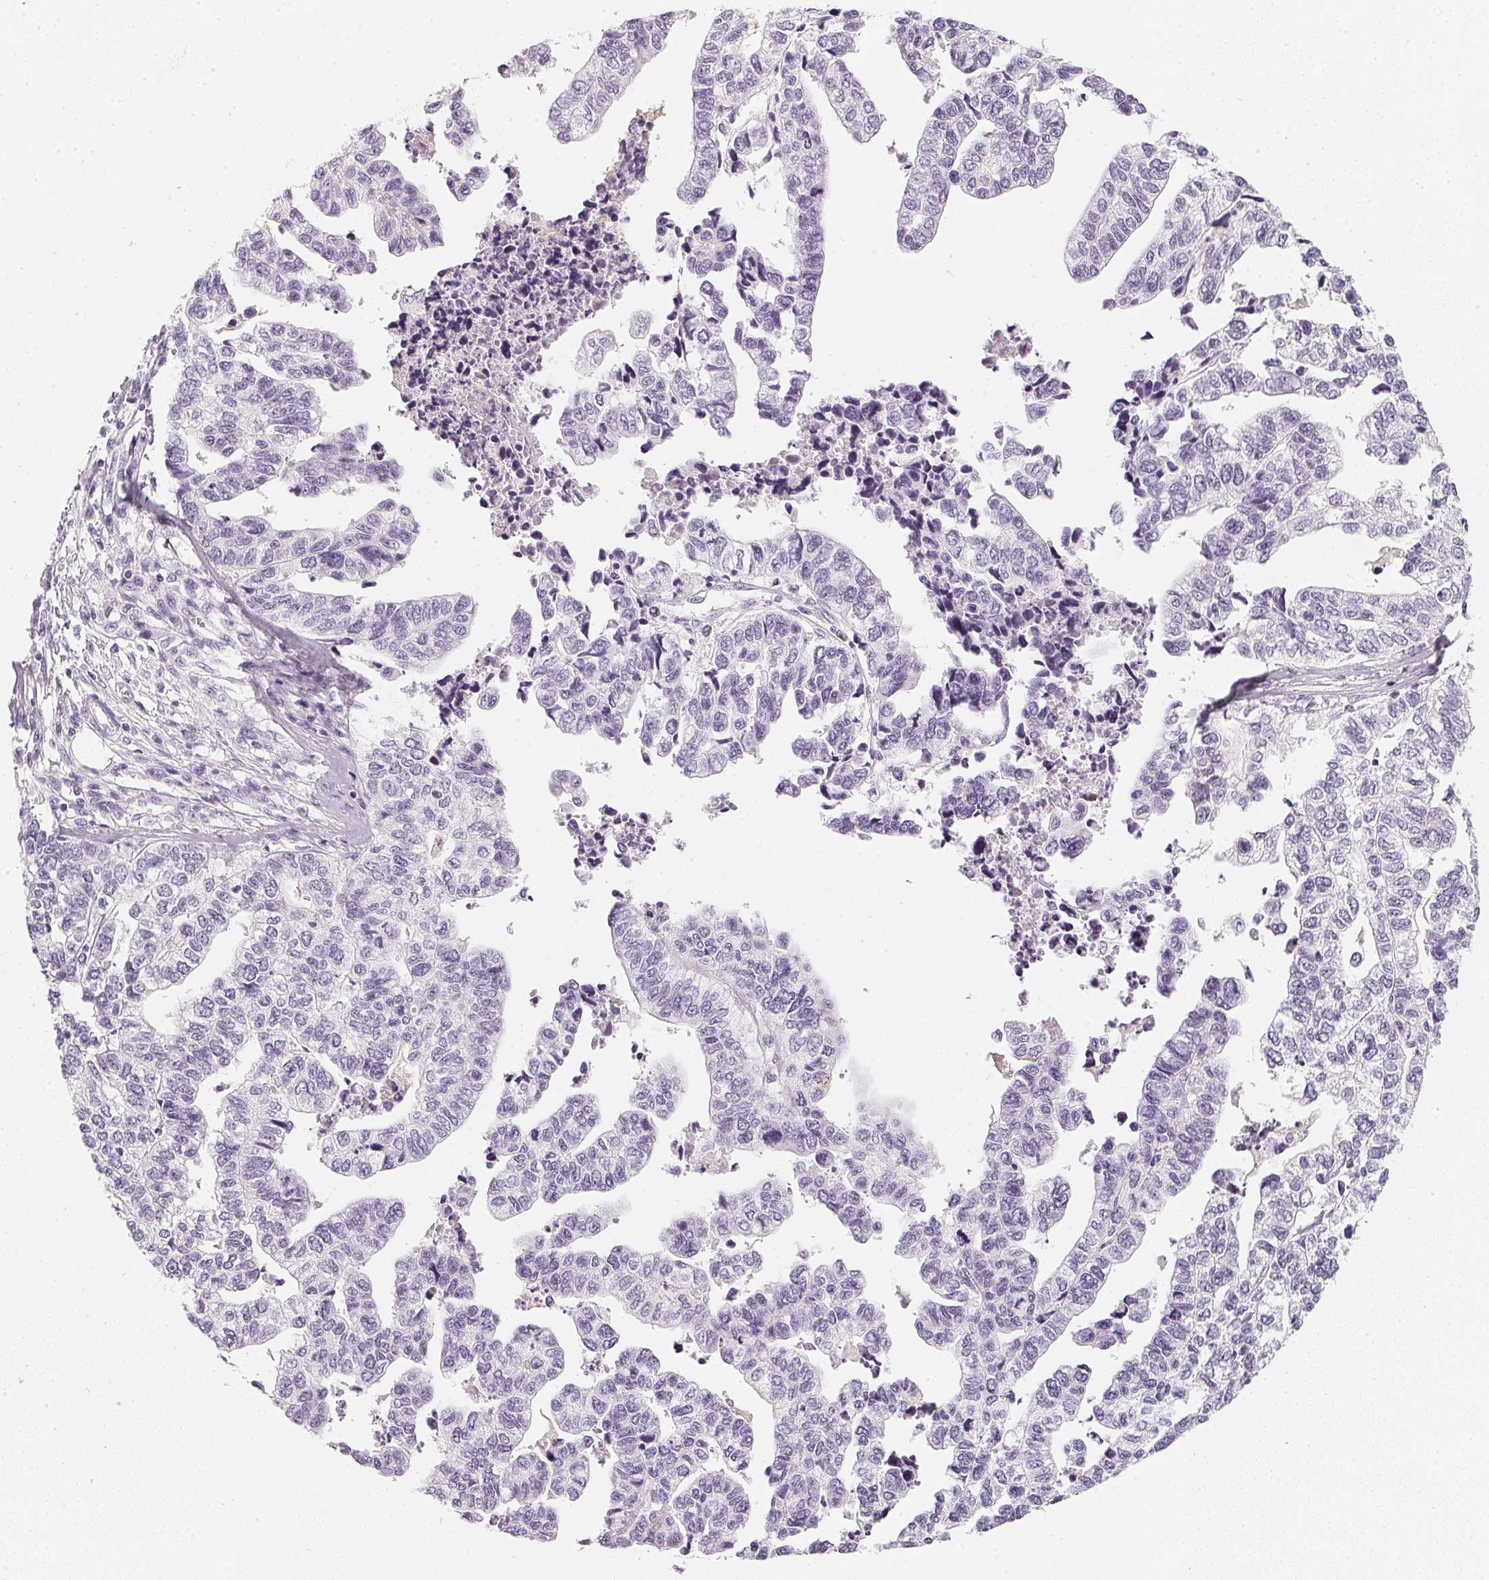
{"staining": {"intensity": "negative", "quantity": "none", "location": "none"}, "tissue": "stomach cancer", "cell_type": "Tumor cells", "image_type": "cancer", "snomed": [{"axis": "morphology", "description": "Adenocarcinoma, NOS"}, {"axis": "topography", "description": "Stomach, upper"}], "caption": "Tumor cells are negative for protein expression in human adenocarcinoma (stomach).", "gene": "CHST4", "patient": {"sex": "female", "age": 67}}